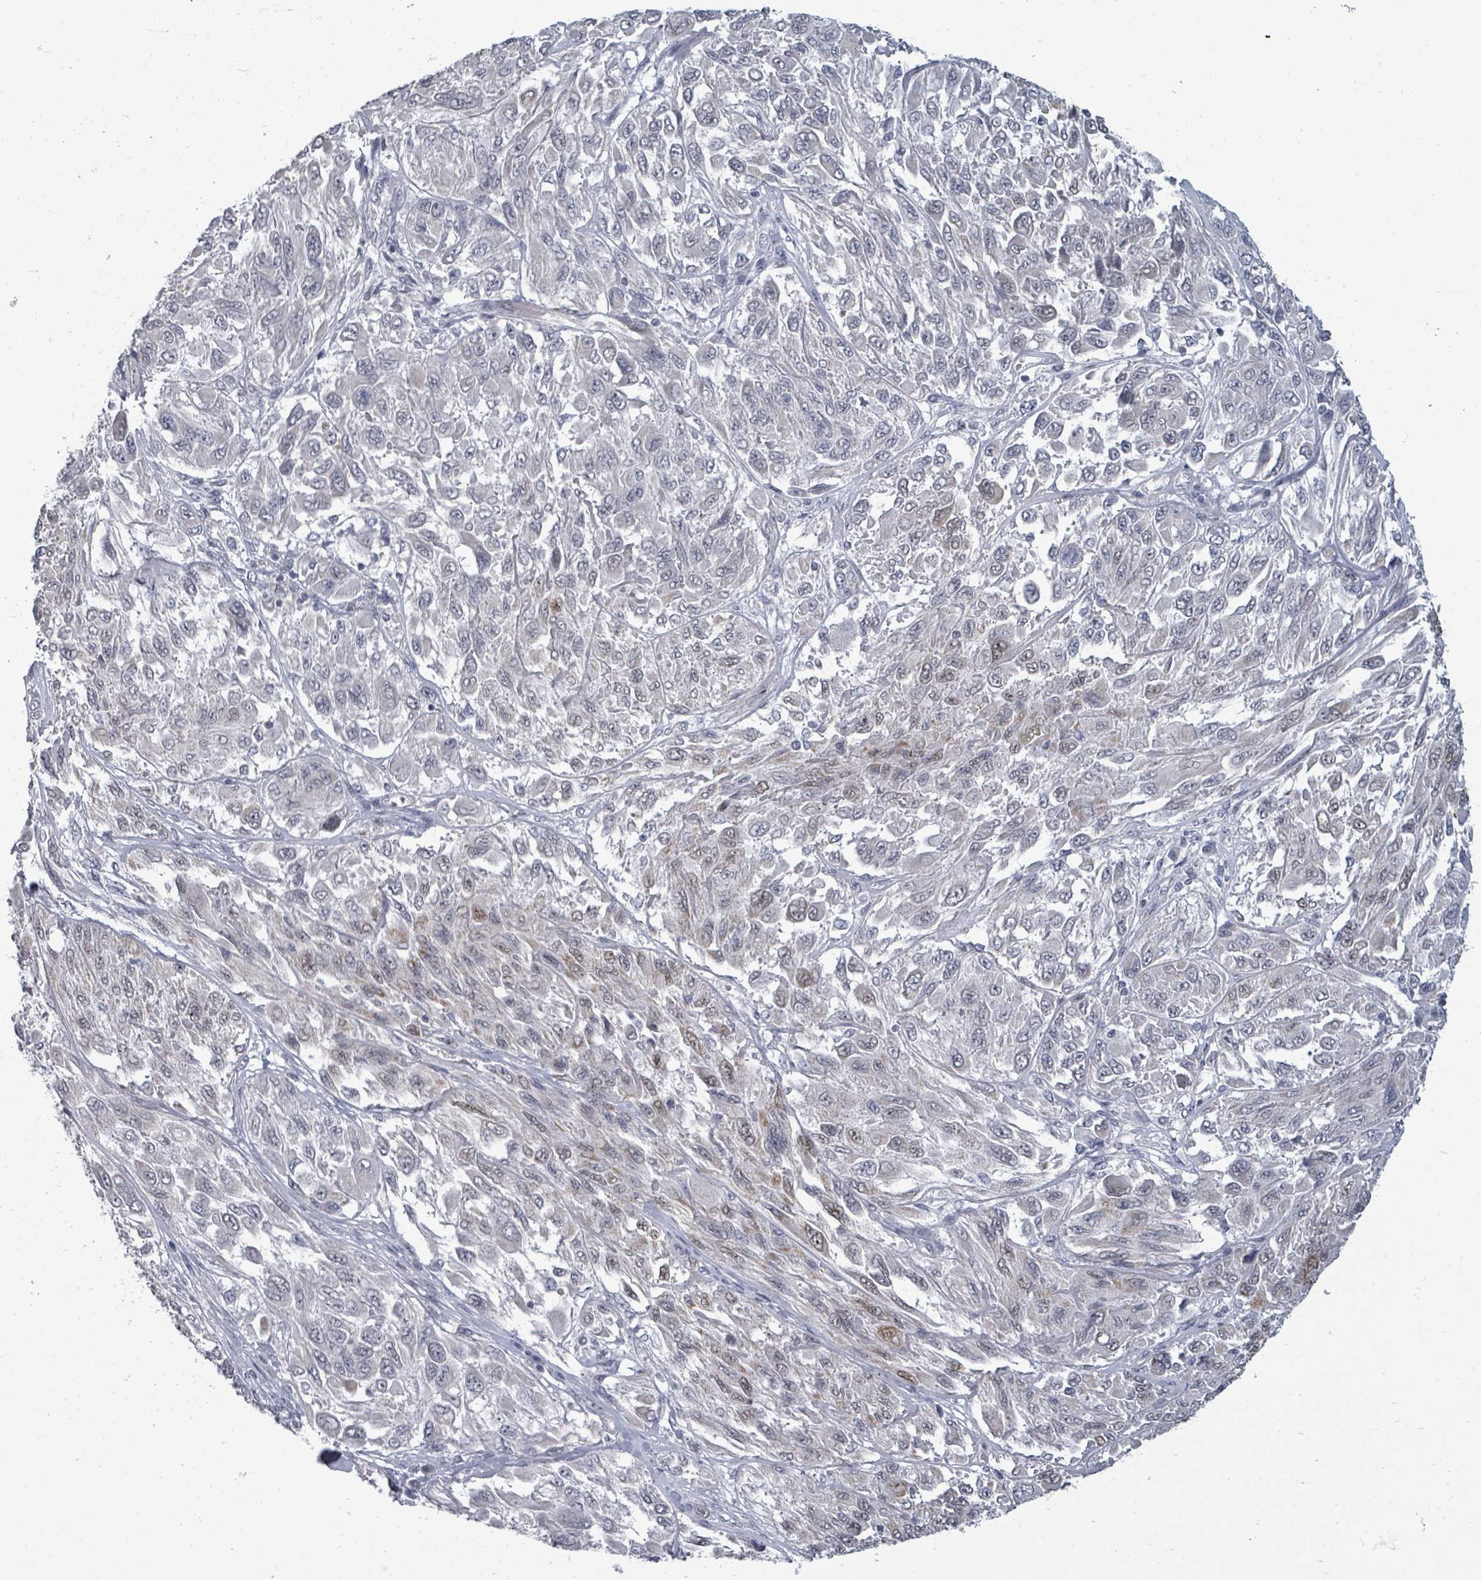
{"staining": {"intensity": "negative", "quantity": "none", "location": "none"}, "tissue": "melanoma", "cell_type": "Tumor cells", "image_type": "cancer", "snomed": [{"axis": "morphology", "description": "Malignant melanoma, NOS"}, {"axis": "topography", "description": "Skin"}], "caption": "The photomicrograph shows no staining of tumor cells in malignant melanoma.", "gene": "PTPN20", "patient": {"sex": "female", "age": 91}}